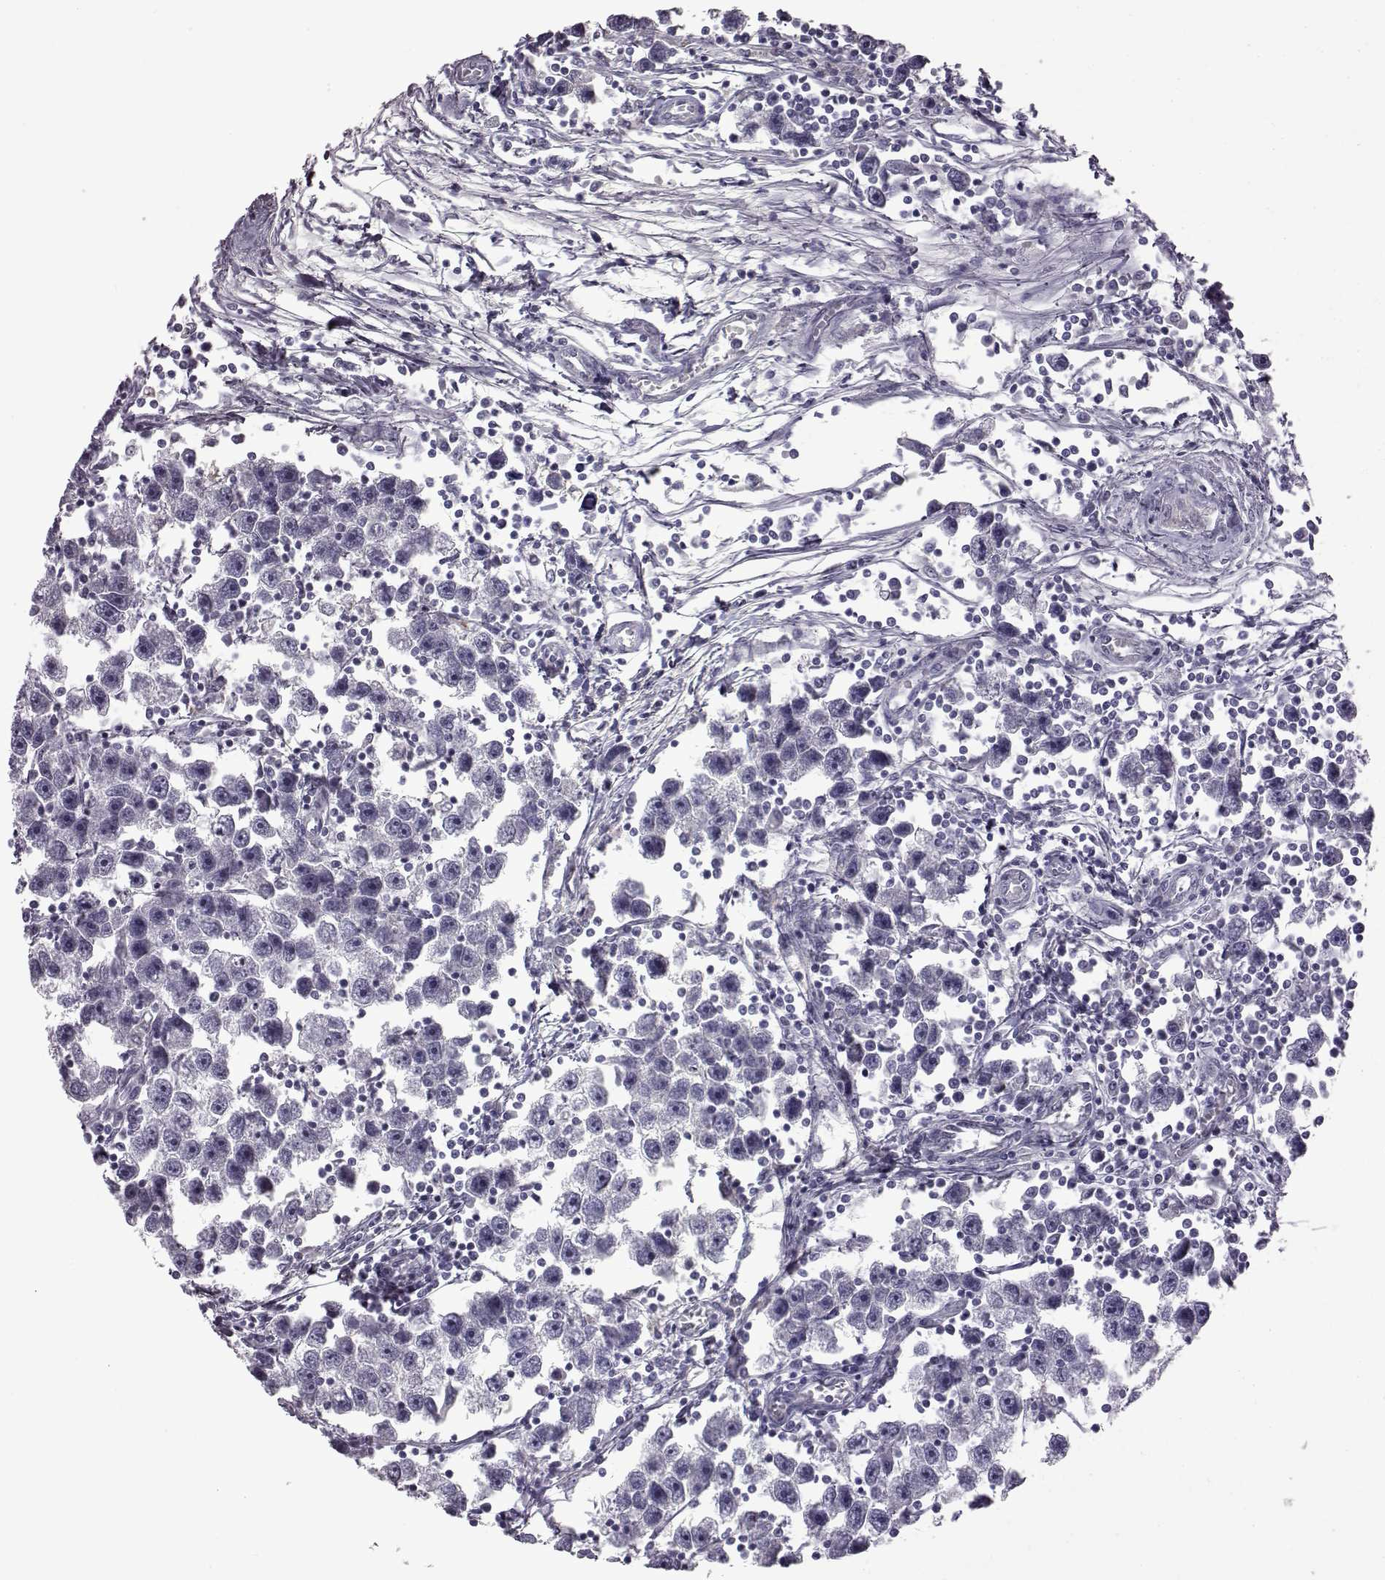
{"staining": {"intensity": "negative", "quantity": "none", "location": "none"}, "tissue": "testis cancer", "cell_type": "Tumor cells", "image_type": "cancer", "snomed": [{"axis": "morphology", "description": "Seminoma, NOS"}, {"axis": "topography", "description": "Testis"}], "caption": "The histopathology image demonstrates no staining of tumor cells in testis cancer (seminoma).", "gene": "PRR9", "patient": {"sex": "male", "age": 30}}